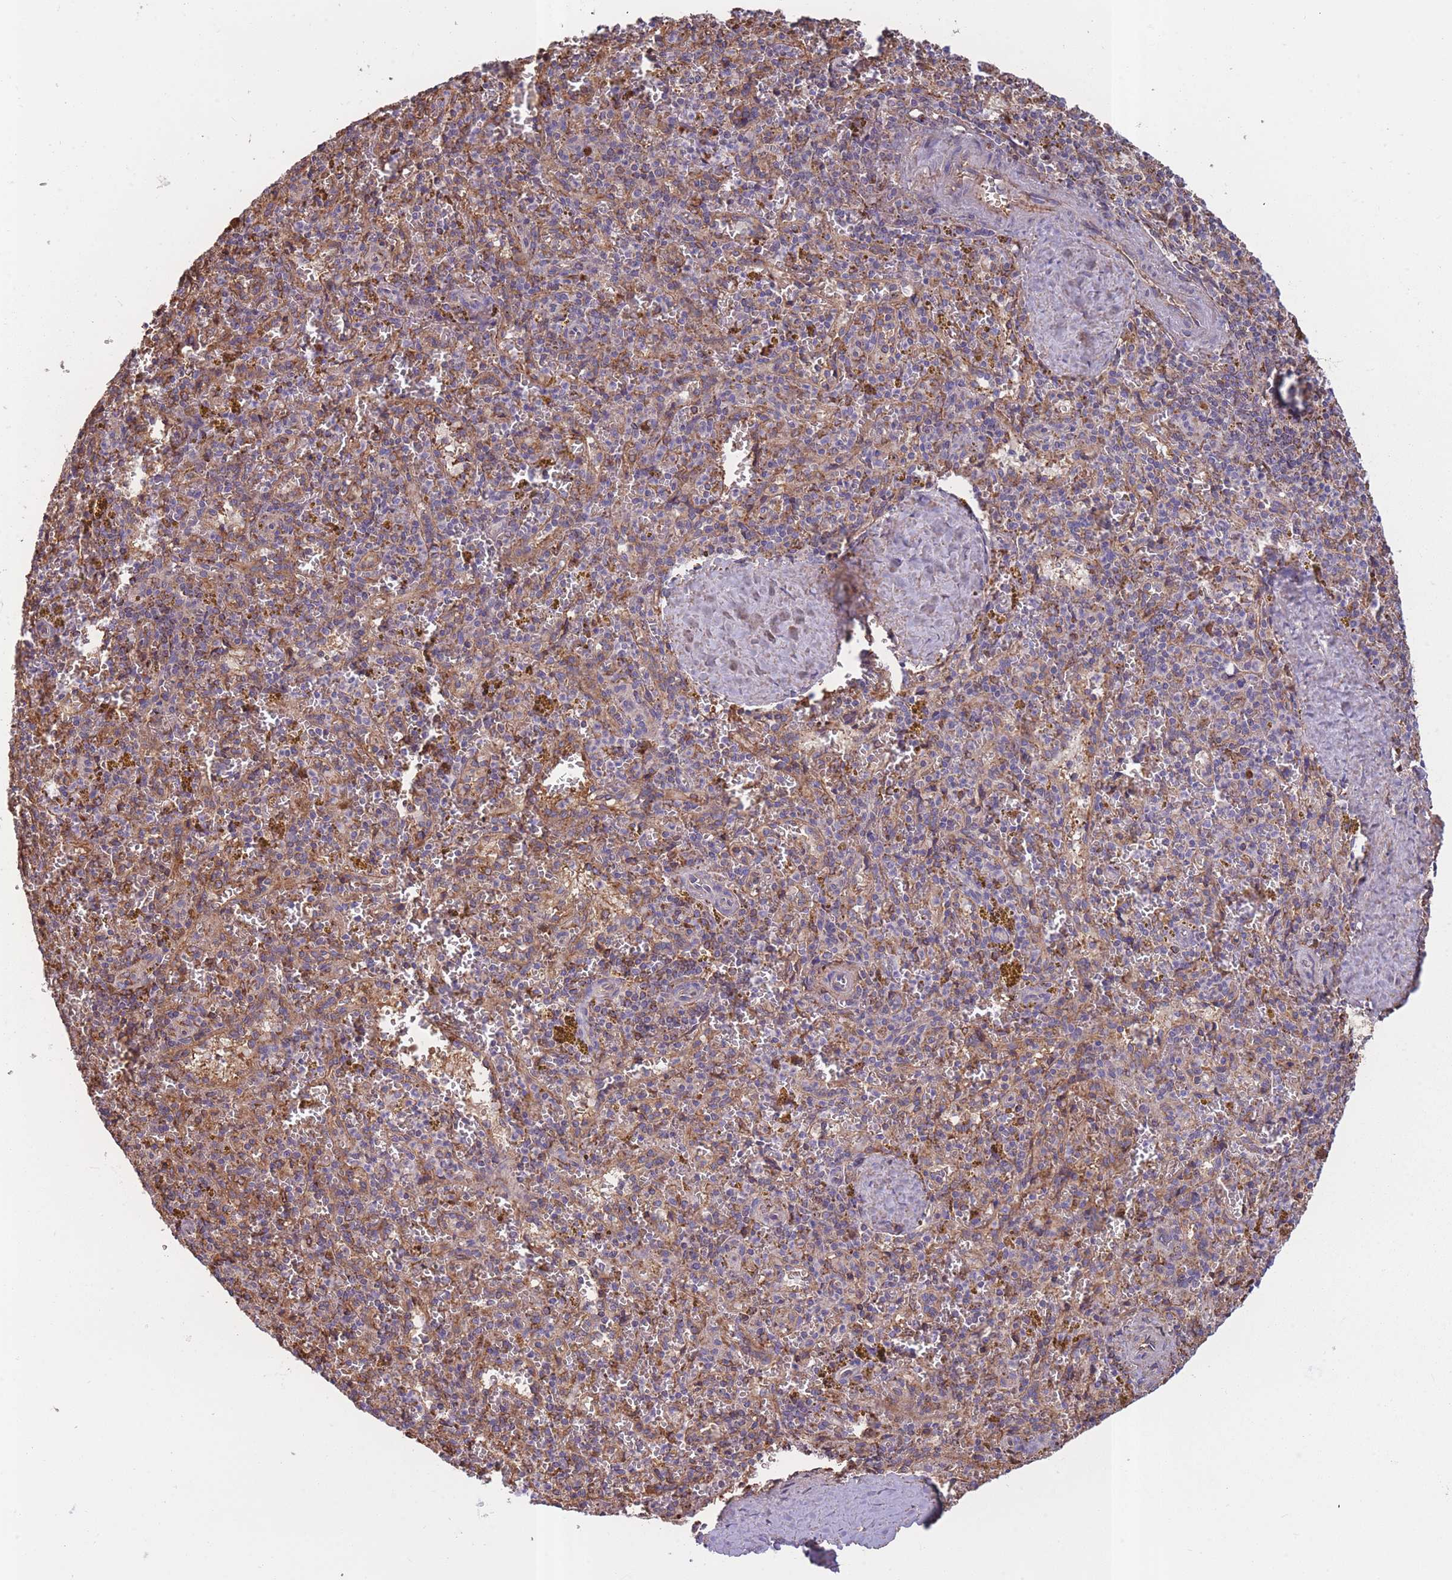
{"staining": {"intensity": "weak", "quantity": "<25%", "location": "cytoplasmic/membranous"}, "tissue": "spleen", "cell_type": "Cells in red pulp", "image_type": "normal", "snomed": [{"axis": "morphology", "description": "Normal tissue, NOS"}, {"axis": "topography", "description": "Spleen"}], "caption": "DAB (3,3'-diaminobenzidine) immunohistochemical staining of benign human spleen exhibits no significant positivity in cells in red pulp. (Stains: DAB IHC with hematoxylin counter stain, Microscopy: brightfield microscopy at high magnification).", "gene": "KAT2A", "patient": {"sex": "male", "age": 57}}